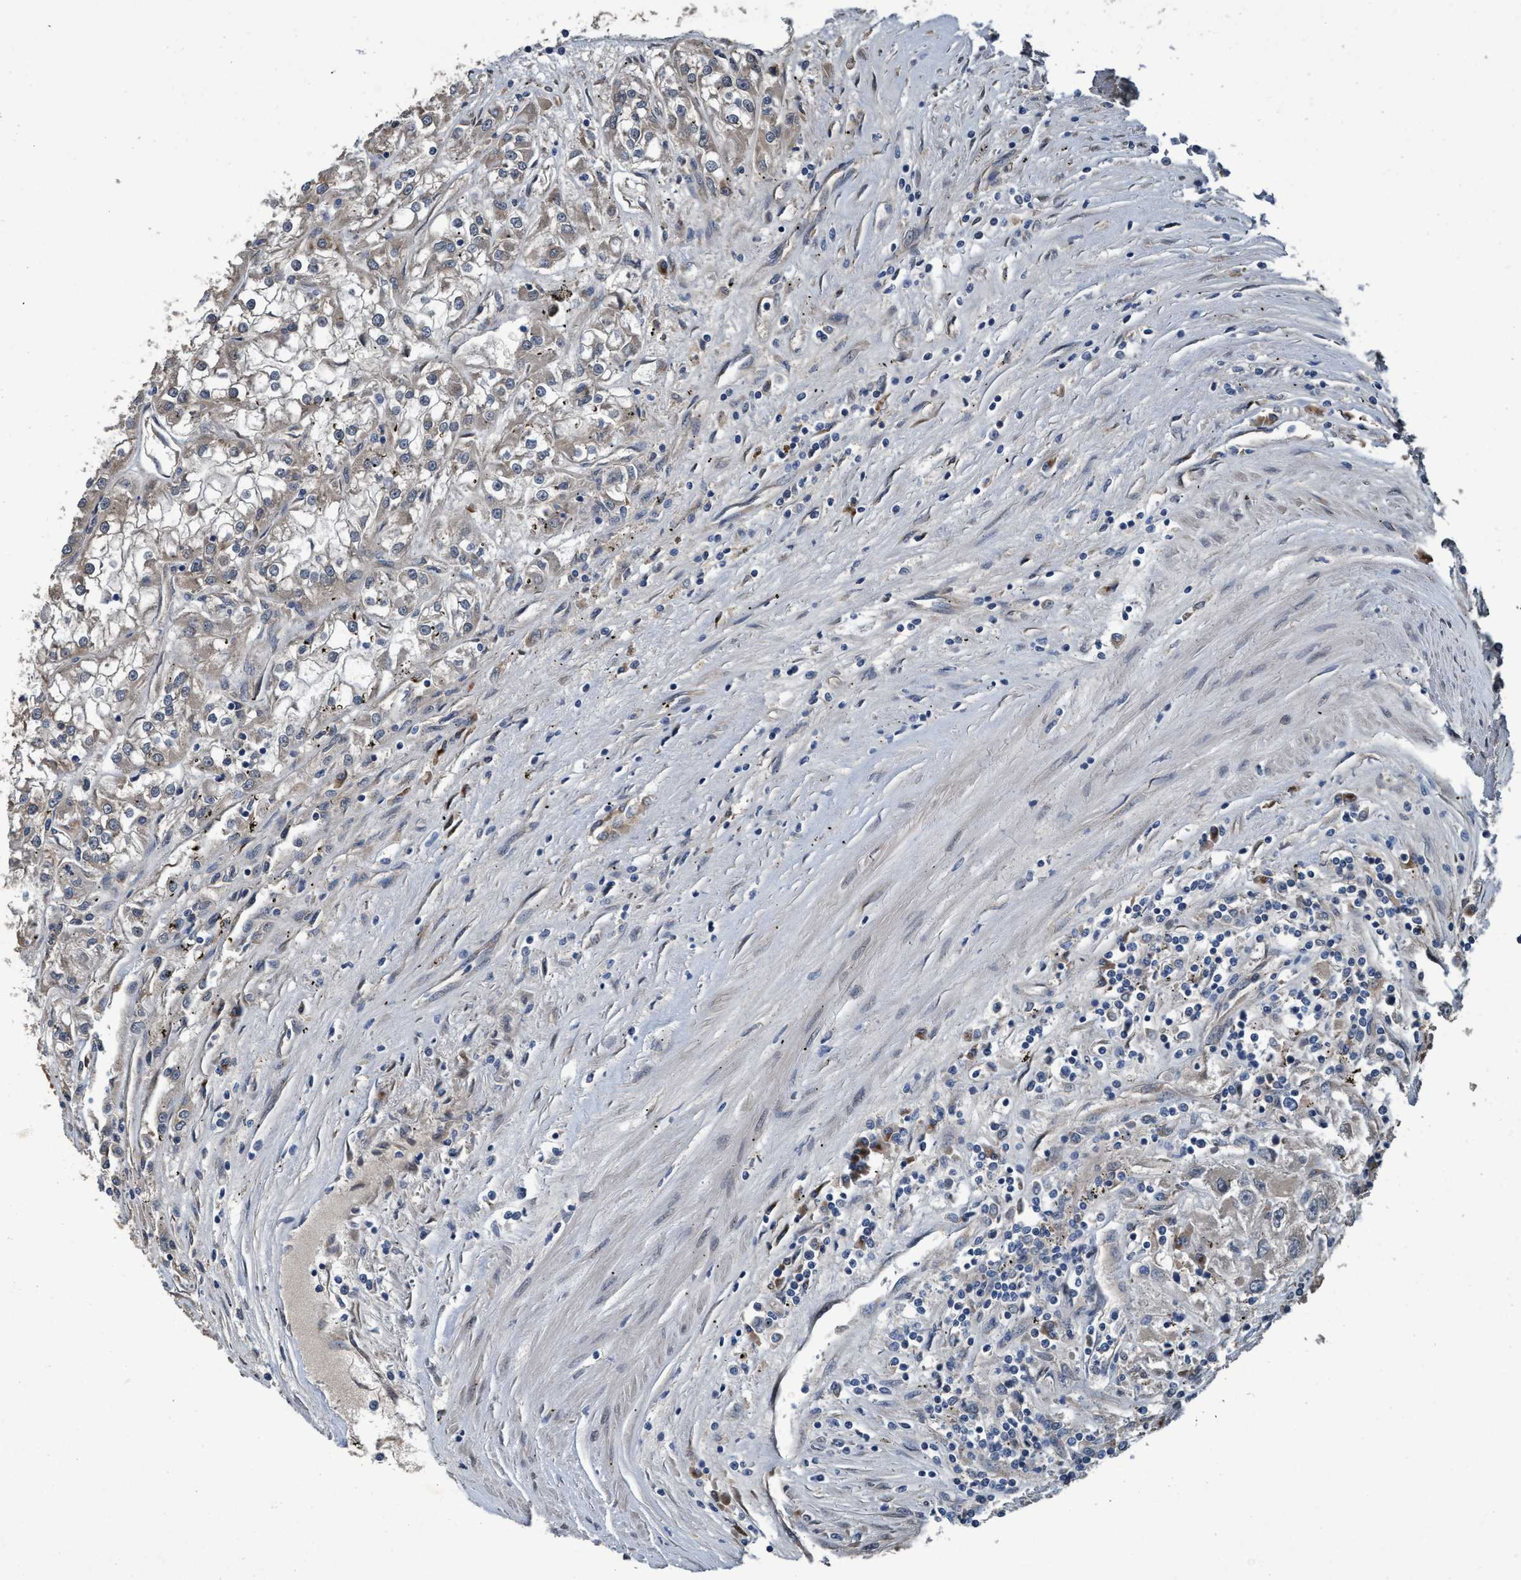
{"staining": {"intensity": "weak", "quantity": "25%-75%", "location": "cytoplasmic/membranous"}, "tissue": "renal cancer", "cell_type": "Tumor cells", "image_type": "cancer", "snomed": [{"axis": "morphology", "description": "Adenocarcinoma, NOS"}, {"axis": "topography", "description": "Kidney"}], "caption": "Human renal adenocarcinoma stained with a protein marker demonstrates weak staining in tumor cells.", "gene": "MACC1", "patient": {"sex": "female", "age": 52}}